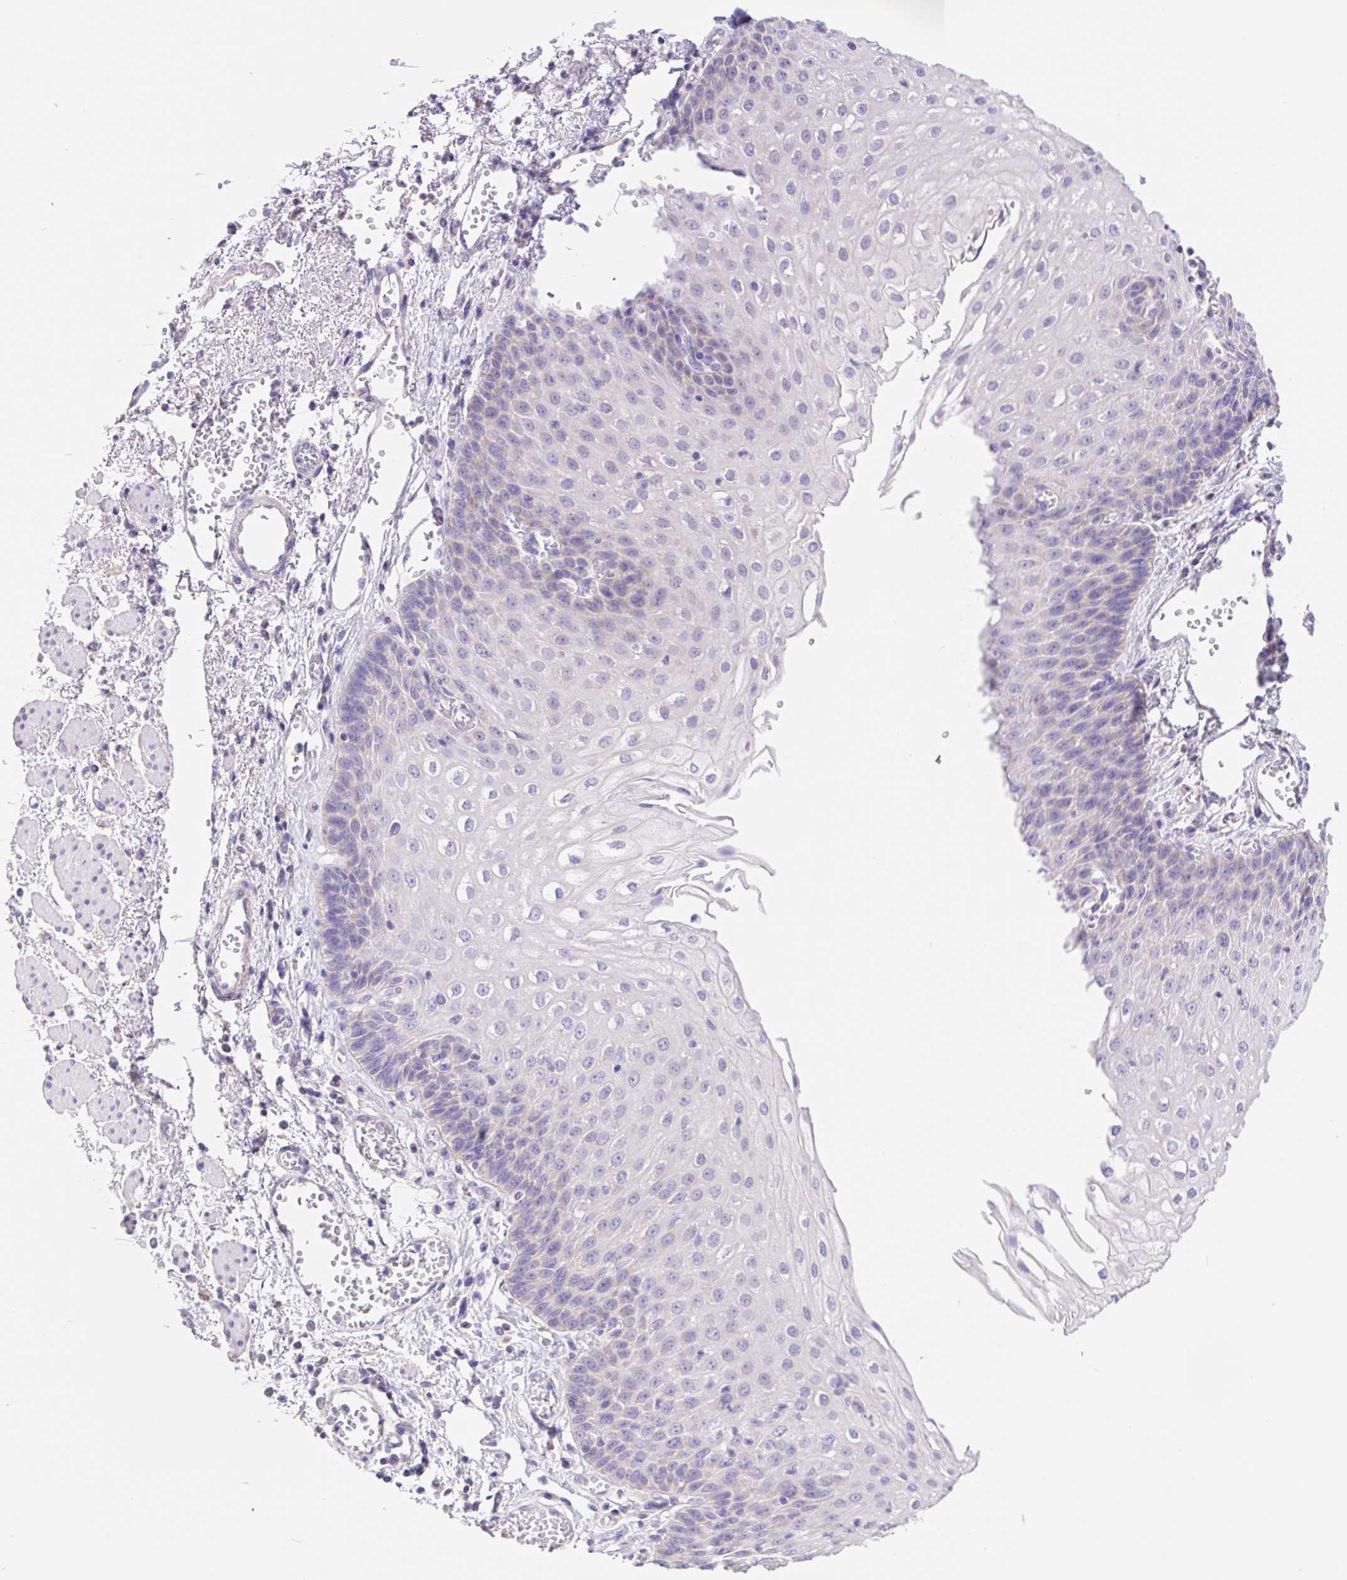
{"staining": {"intensity": "negative", "quantity": "none", "location": "none"}, "tissue": "esophagus", "cell_type": "Squamous epithelial cells", "image_type": "normal", "snomed": [{"axis": "morphology", "description": "Normal tissue, NOS"}, {"axis": "morphology", "description": "Adenocarcinoma, NOS"}, {"axis": "topography", "description": "Esophagus"}], "caption": "DAB immunohistochemical staining of unremarkable human esophagus shows no significant staining in squamous epithelial cells. (Brightfield microscopy of DAB (3,3'-diaminobenzidine) IHC at high magnification).", "gene": "FKBP6", "patient": {"sex": "male", "age": 81}}